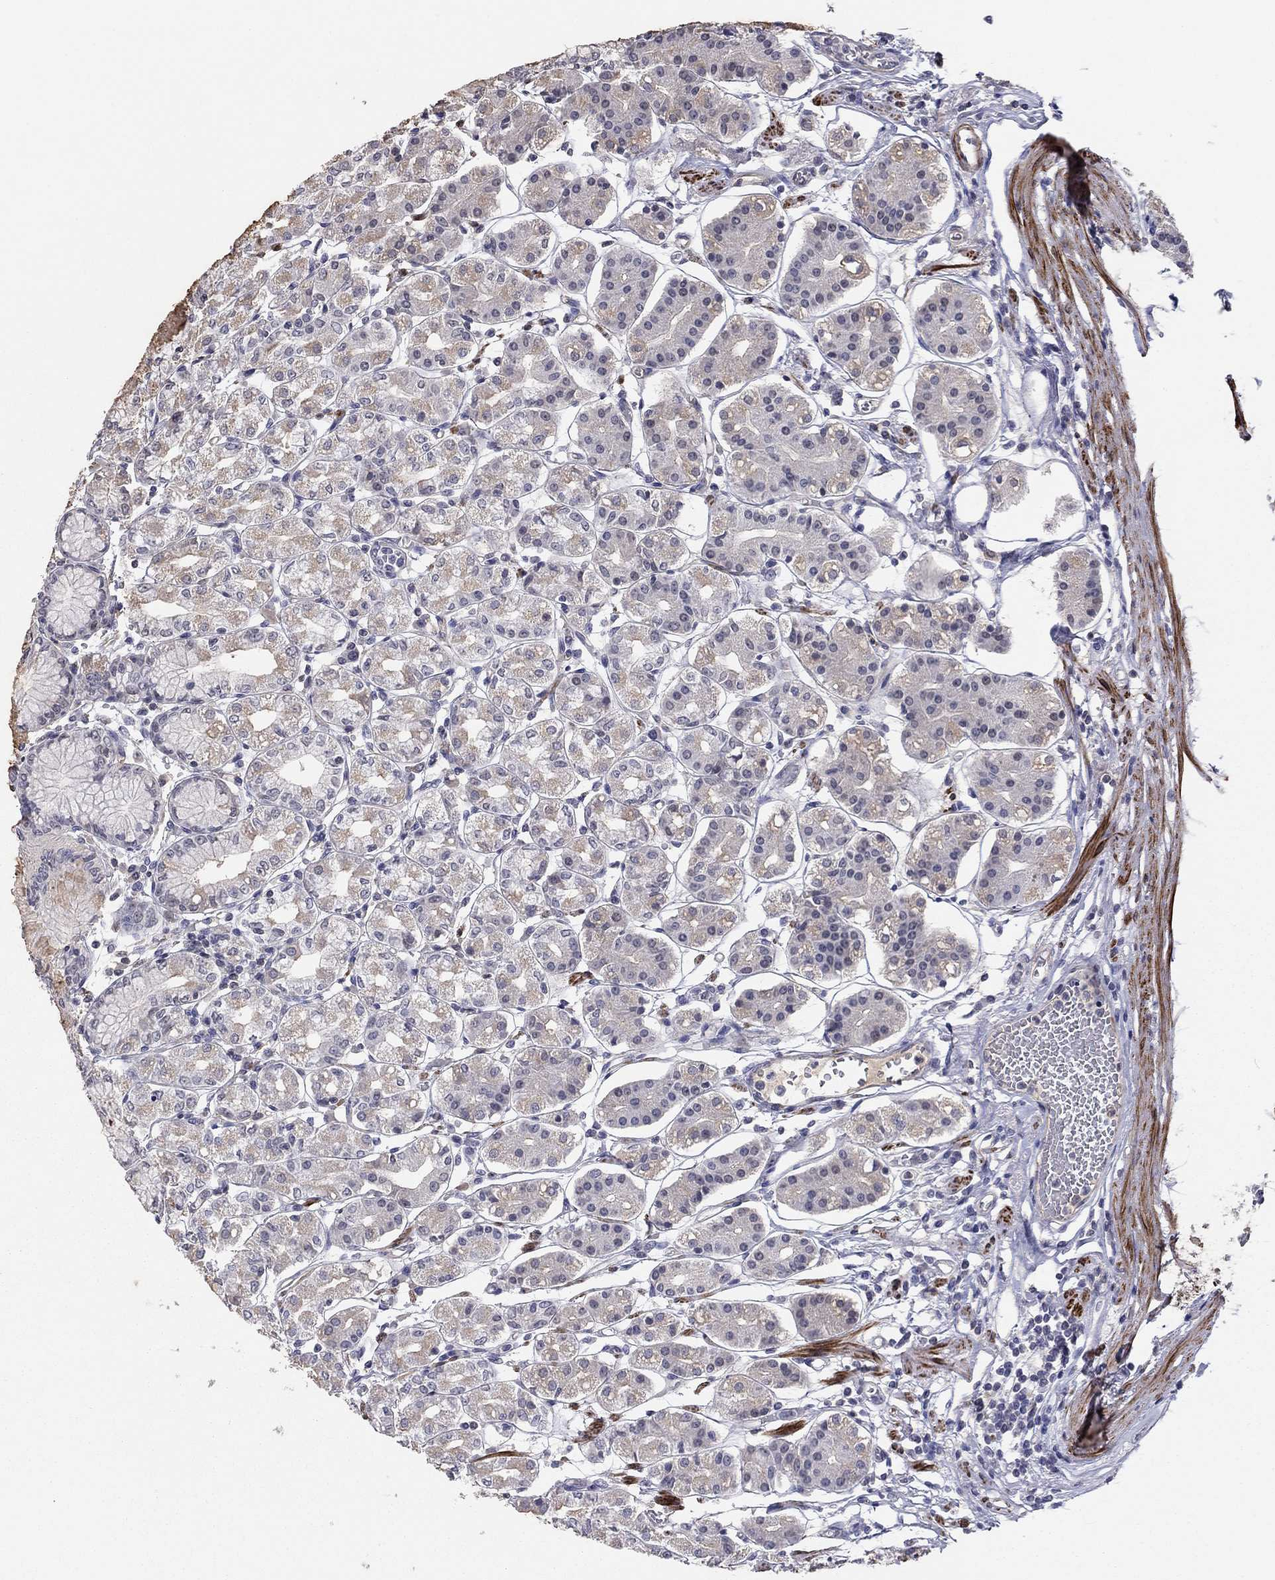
{"staining": {"intensity": "weak", "quantity": "25%-75%", "location": "cytoplasmic/membranous"}, "tissue": "stomach", "cell_type": "Glandular cells", "image_type": "normal", "snomed": [{"axis": "morphology", "description": "Normal tissue, NOS"}, {"axis": "topography", "description": "Skeletal muscle"}, {"axis": "topography", "description": "Stomach"}], "caption": "Immunohistochemical staining of benign stomach demonstrates low levels of weak cytoplasmic/membranous positivity in approximately 25%-75% of glandular cells.", "gene": "IP6K3", "patient": {"sex": "female", "age": 57}}